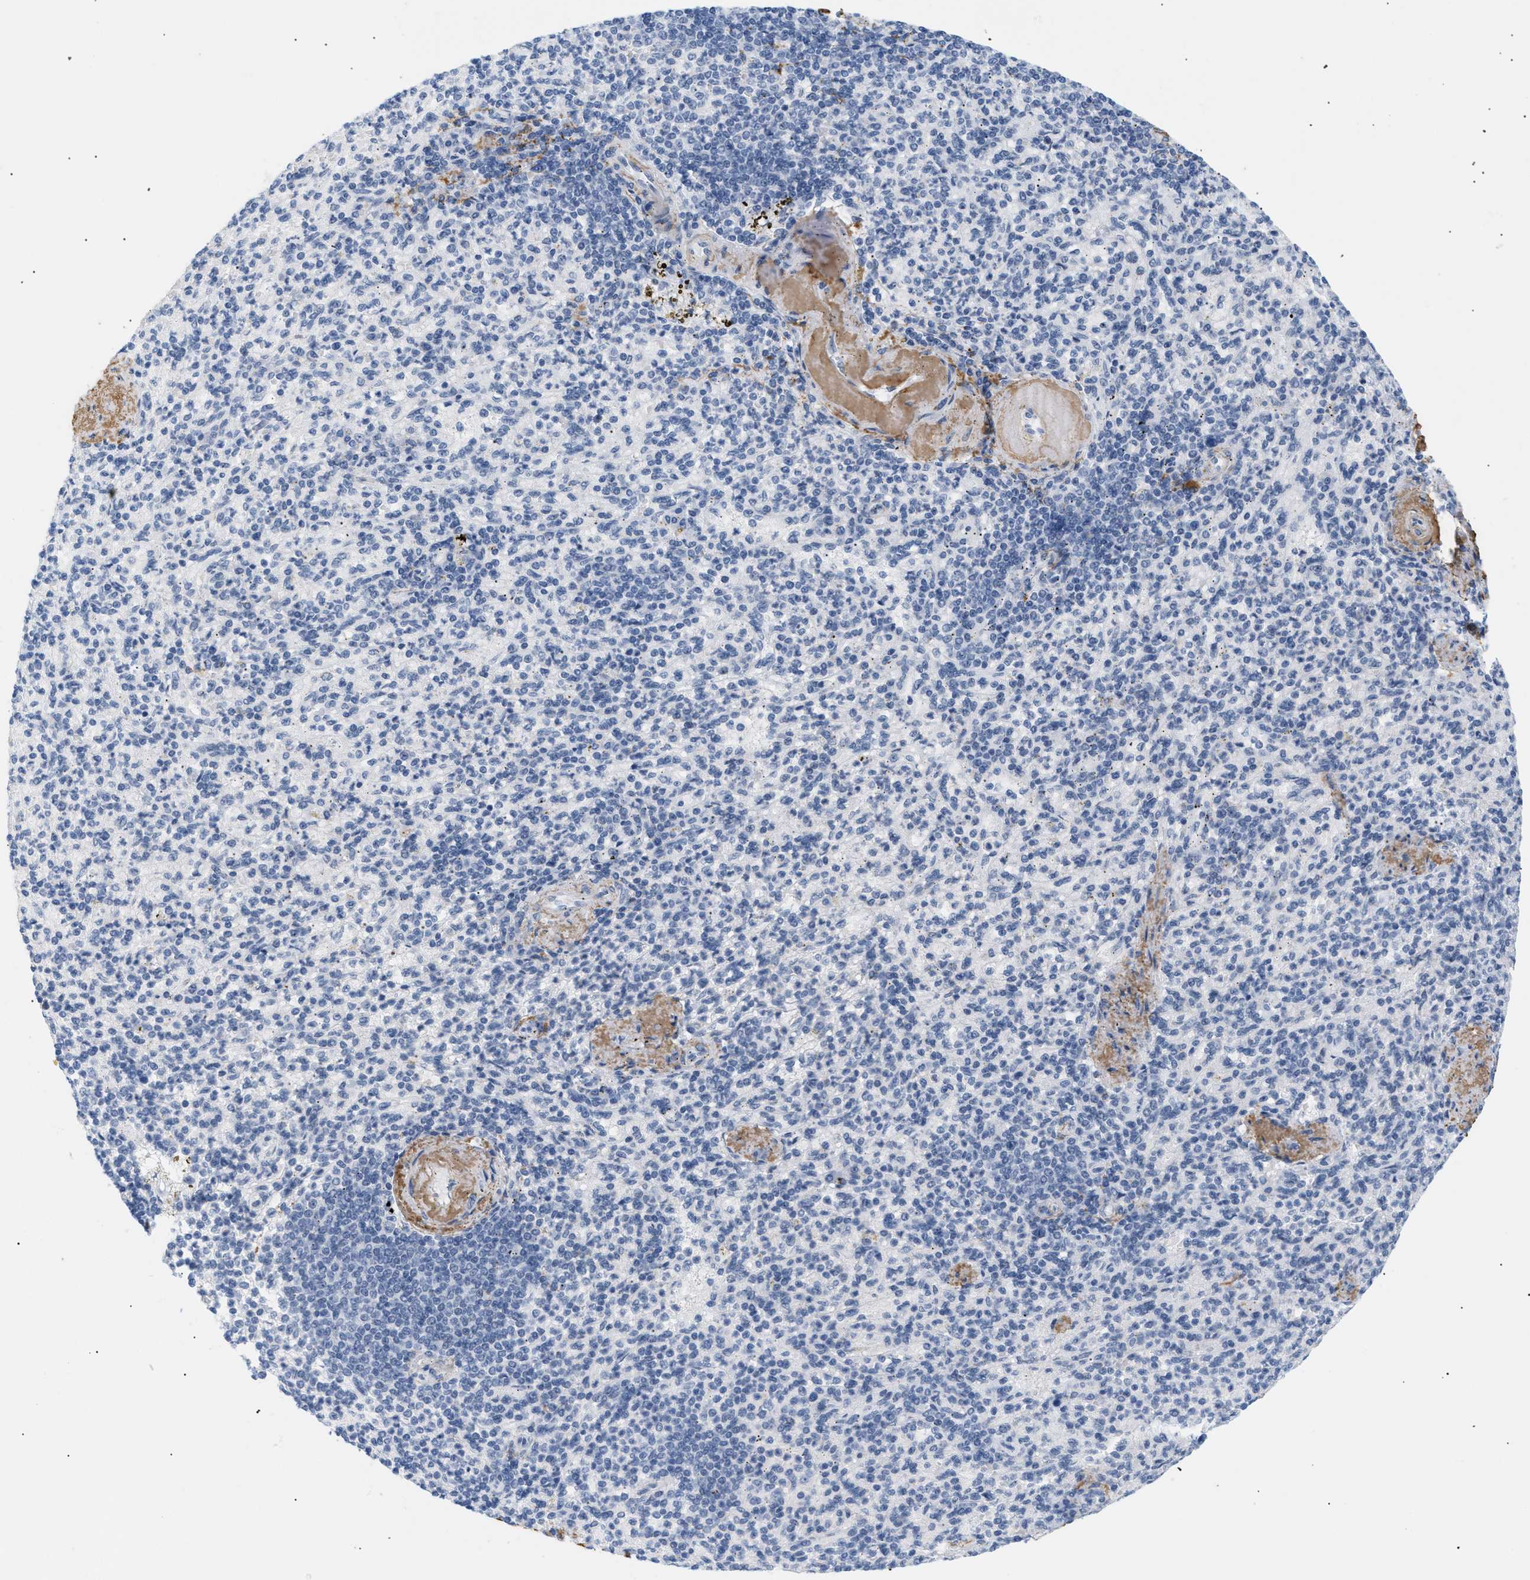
{"staining": {"intensity": "moderate", "quantity": "<25%", "location": "cytoplasmic/membranous"}, "tissue": "spleen", "cell_type": "Cells in red pulp", "image_type": "normal", "snomed": [{"axis": "morphology", "description": "Normal tissue, NOS"}, {"axis": "topography", "description": "Spleen"}], "caption": "Protein staining of benign spleen exhibits moderate cytoplasmic/membranous expression in about <25% of cells in red pulp. The staining is performed using DAB (3,3'-diaminobenzidine) brown chromogen to label protein expression. The nuclei are counter-stained blue using hematoxylin.", "gene": "ELN", "patient": {"sex": "female", "age": 74}}